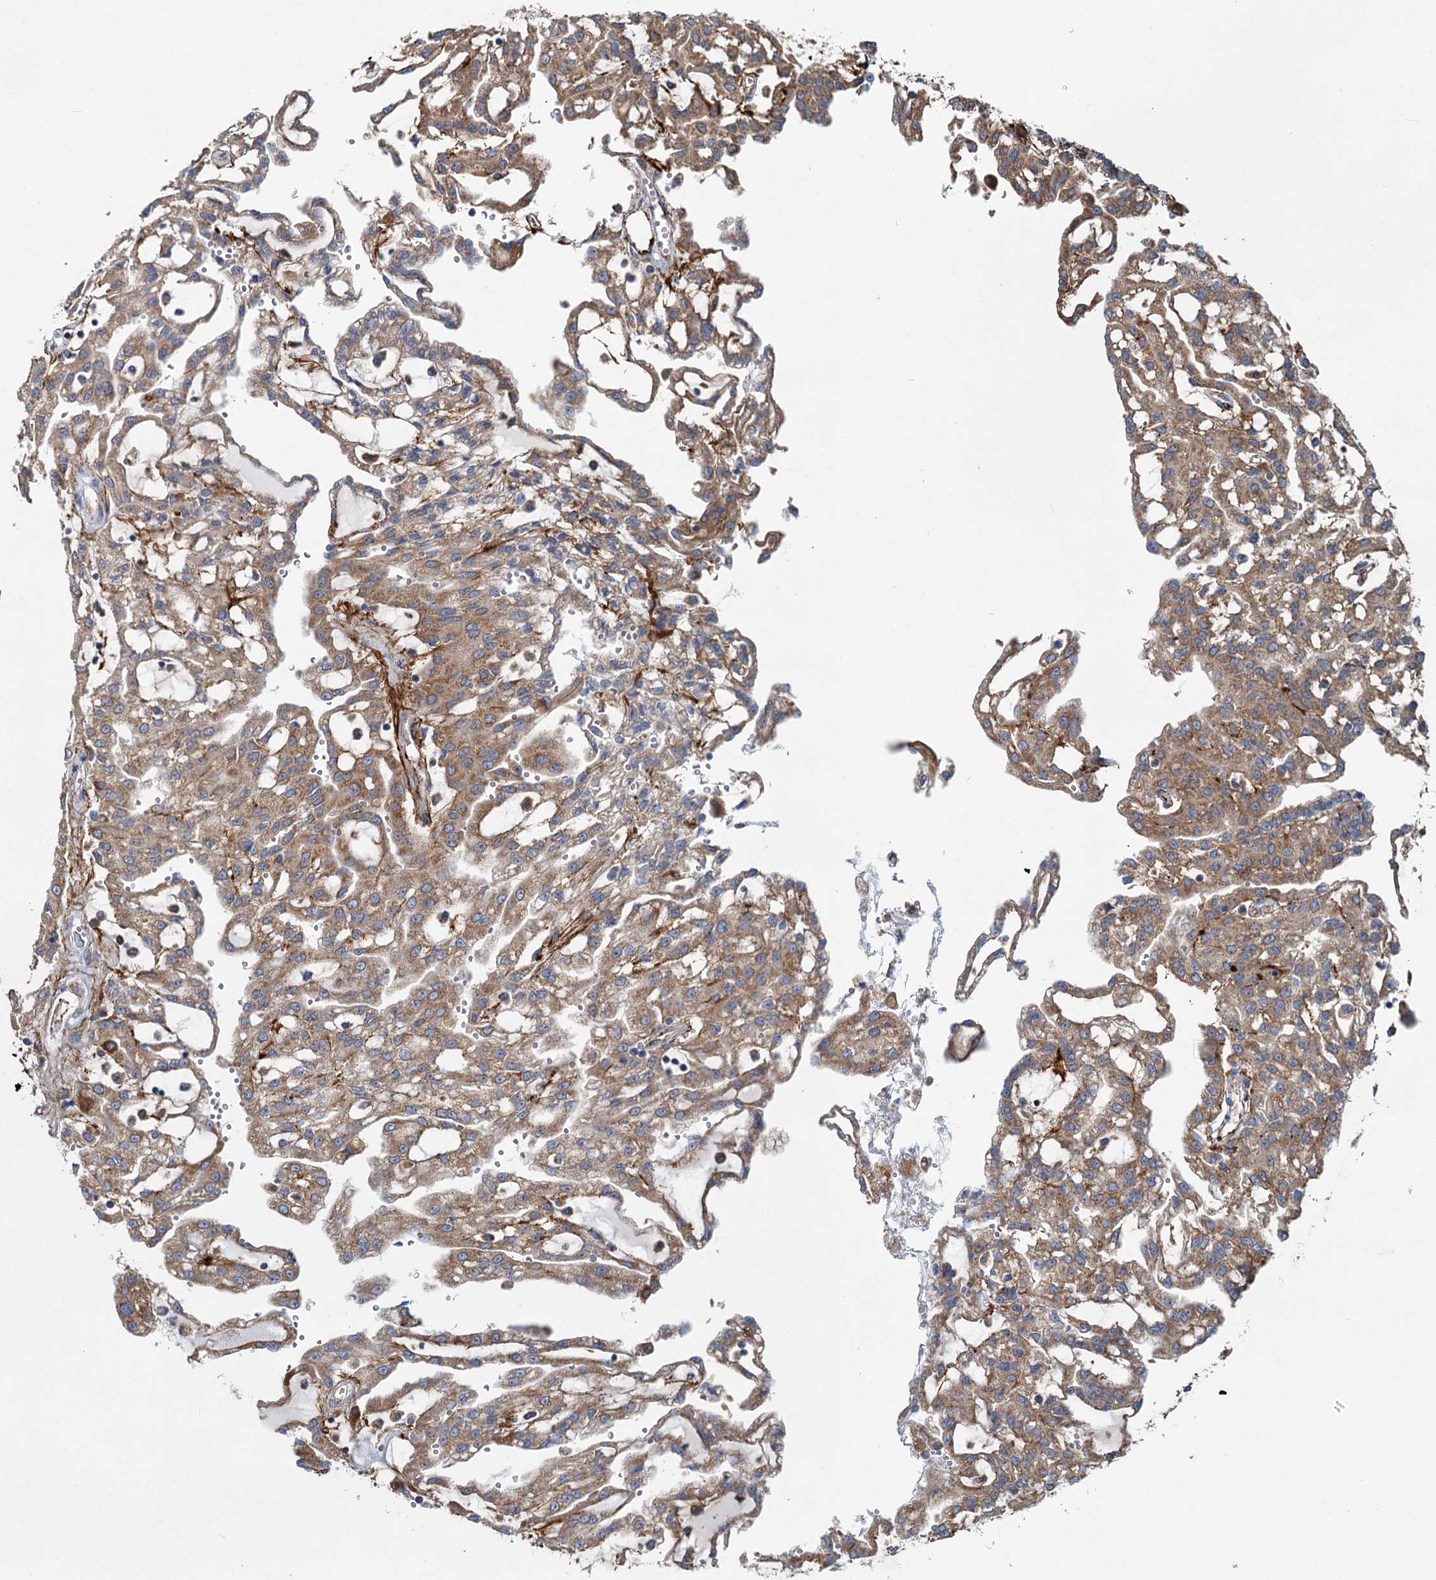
{"staining": {"intensity": "moderate", "quantity": ">75%", "location": "cytoplasmic/membranous"}, "tissue": "renal cancer", "cell_type": "Tumor cells", "image_type": "cancer", "snomed": [{"axis": "morphology", "description": "Adenocarcinoma, NOS"}, {"axis": "topography", "description": "Kidney"}], "caption": "Protein staining by immunohistochemistry exhibits moderate cytoplasmic/membranous positivity in approximately >75% of tumor cells in adenocarcinoma (renal).", "gene": "ADCY2", "patient": {"sex": "male", "age": 63}}